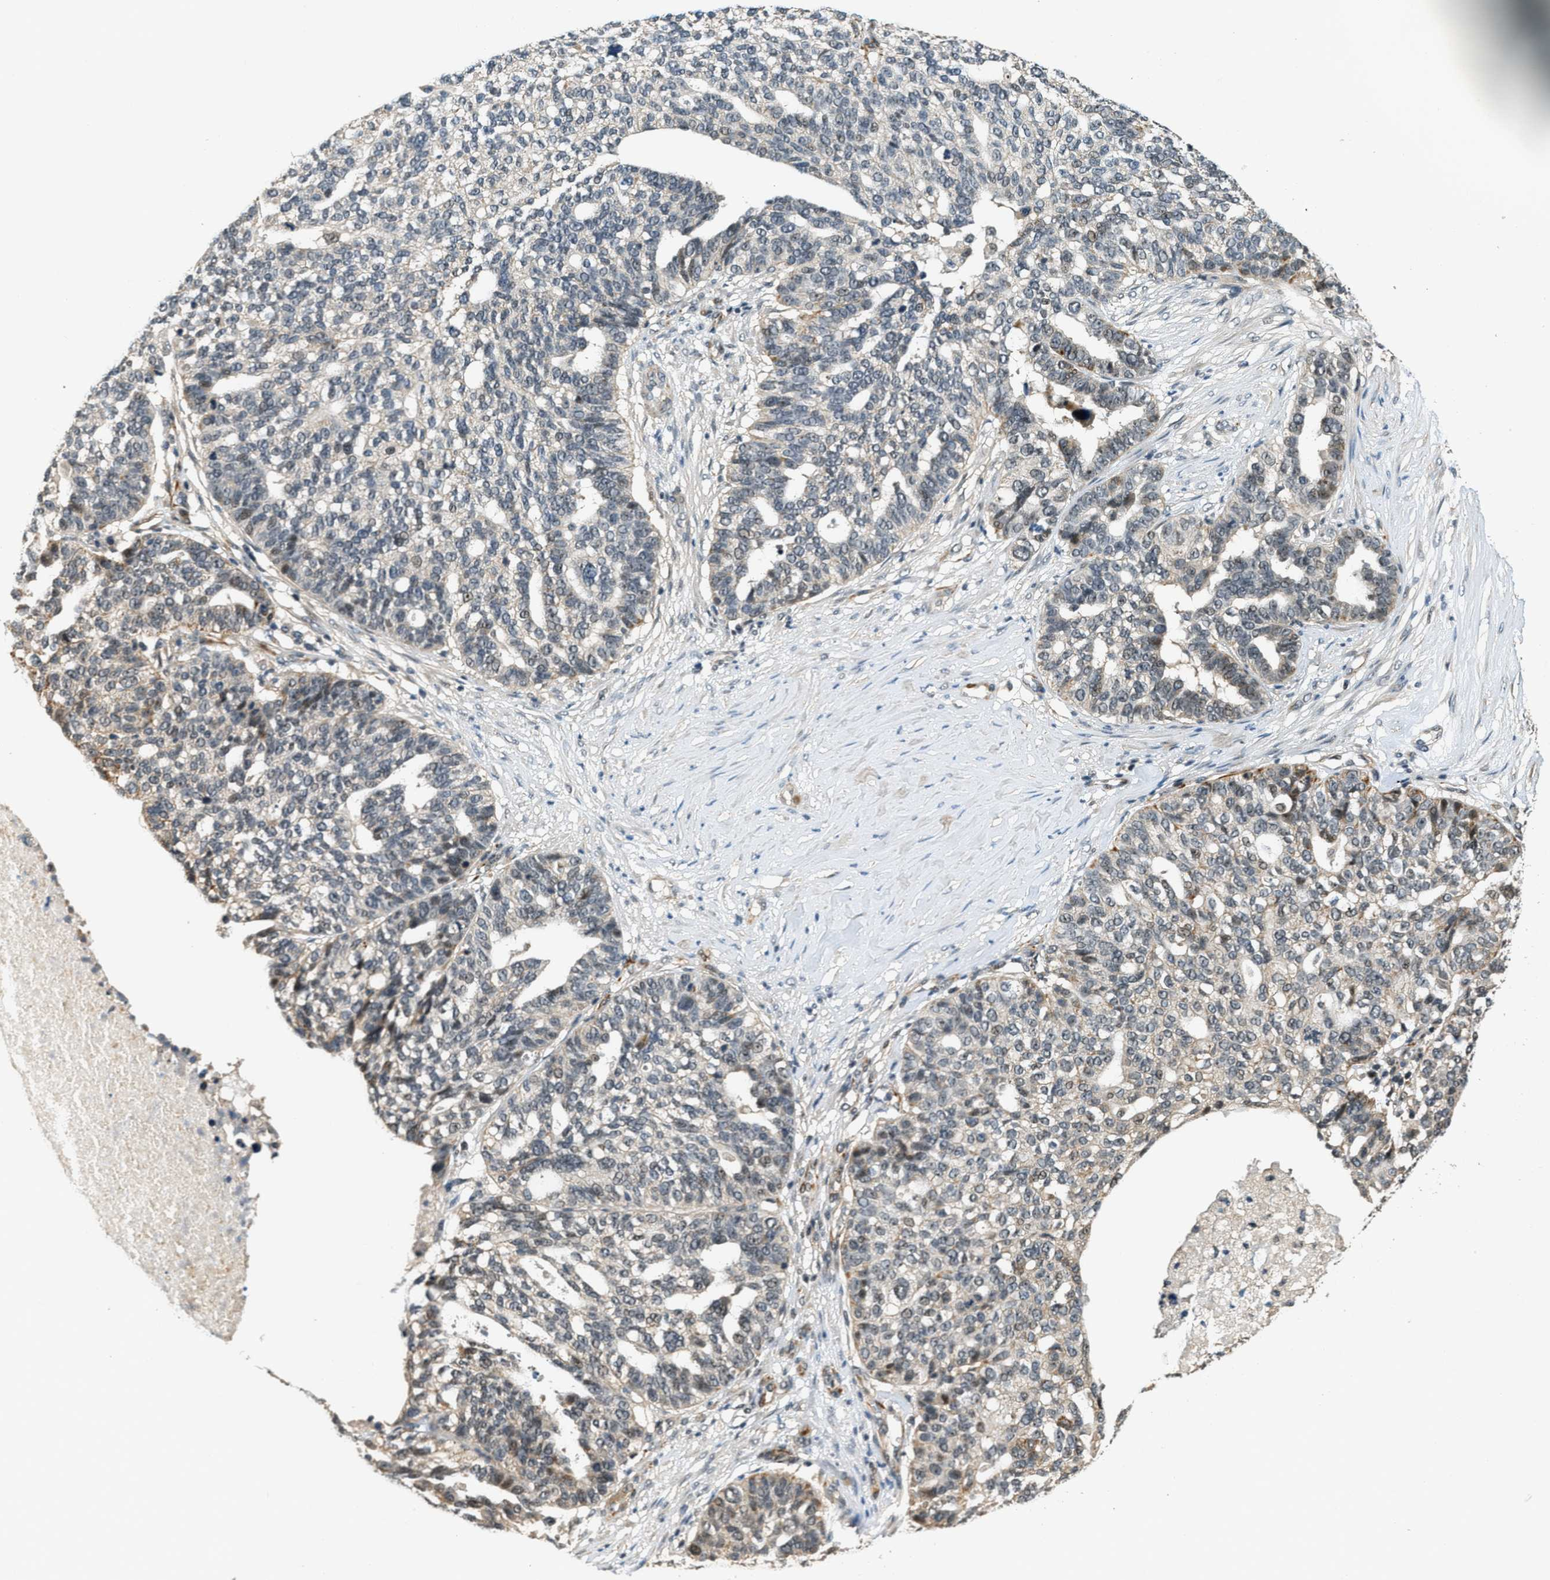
{"staining": {"intensity": "weak", "quantity": "<25%", "location": "nuclear"}, "tissue": "ovarian cancer", "cell_type": "Tumor cells", "image_type": "cancer", "snomed": [{"axis": "morphology", "description": "Cystadenocarcinoma, serous, NOS"}, {"axis": "topography", "description": "Ovary"}], "caption": "IHC micrograph of human ovarian cancer stained for a protein (brown), which exhibits no expression in tumor cells. Brightfield microscopy of IHC stained with DAB (brown) and hematoxylin (blue), captured at high magnification.", "gene": "MED21", "patient": {"sex": "female", "age": 59}}